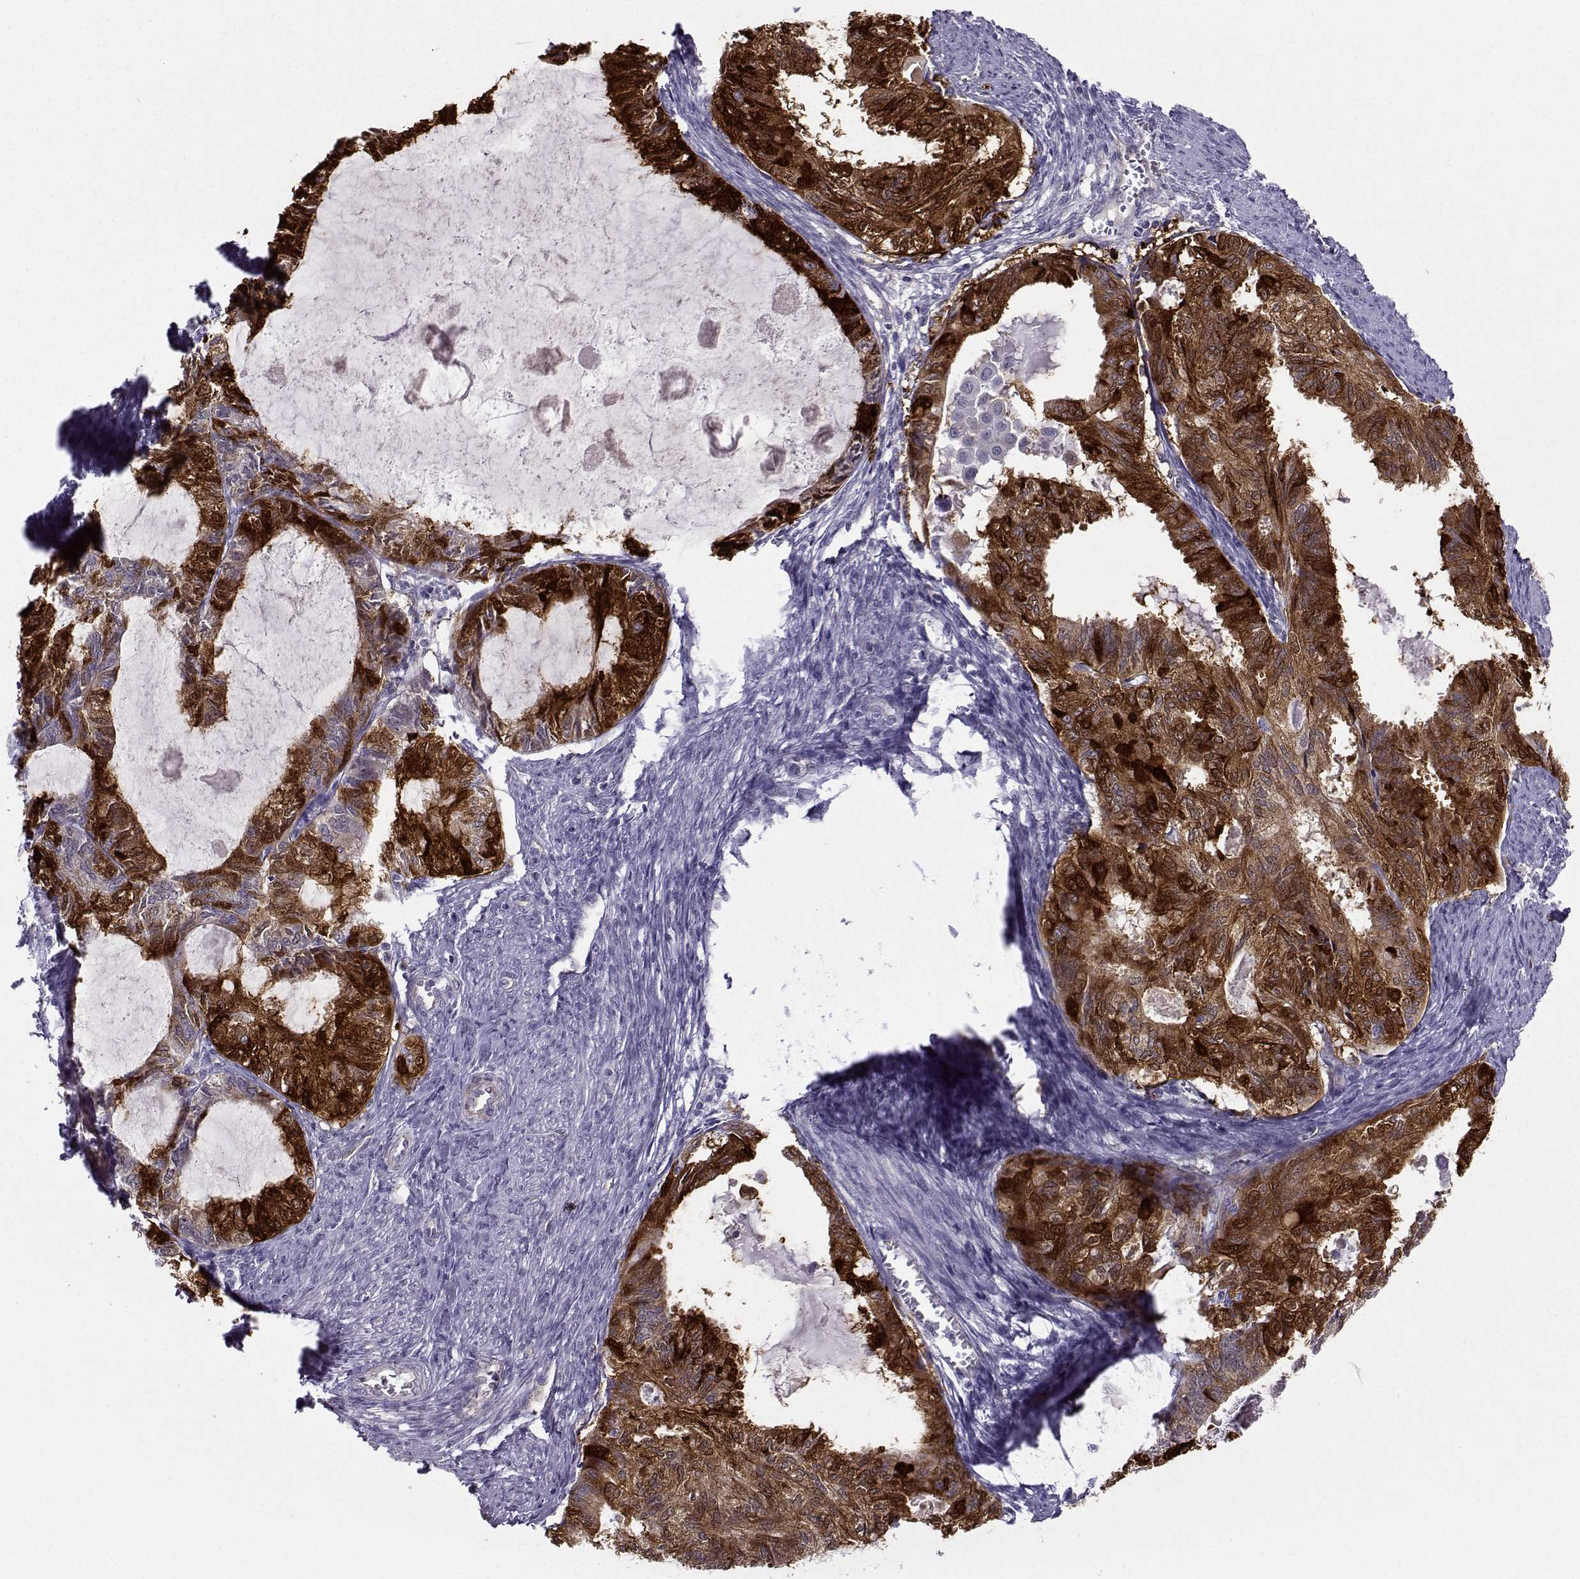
{"staining": {"intensity": "strong", "quantity": ">75%", "location": "cytoplasmic/membranous"}, "tissue": "endometrial cancer", "cell_type": "Tumor cells", "image_type": "cancer", "snomed": [{"axis": "morphology", "description": "Adenocarcinoma, NOS"}, {"axis": "topography", "description": "Endometrium"}], "caption": "Human adenocarcinoma (endometrial) stained with a protein marker demonstrates strong staining in tumor cells.", "gene": "NQO1", "patient": {"sex": "female", "age": 86}}